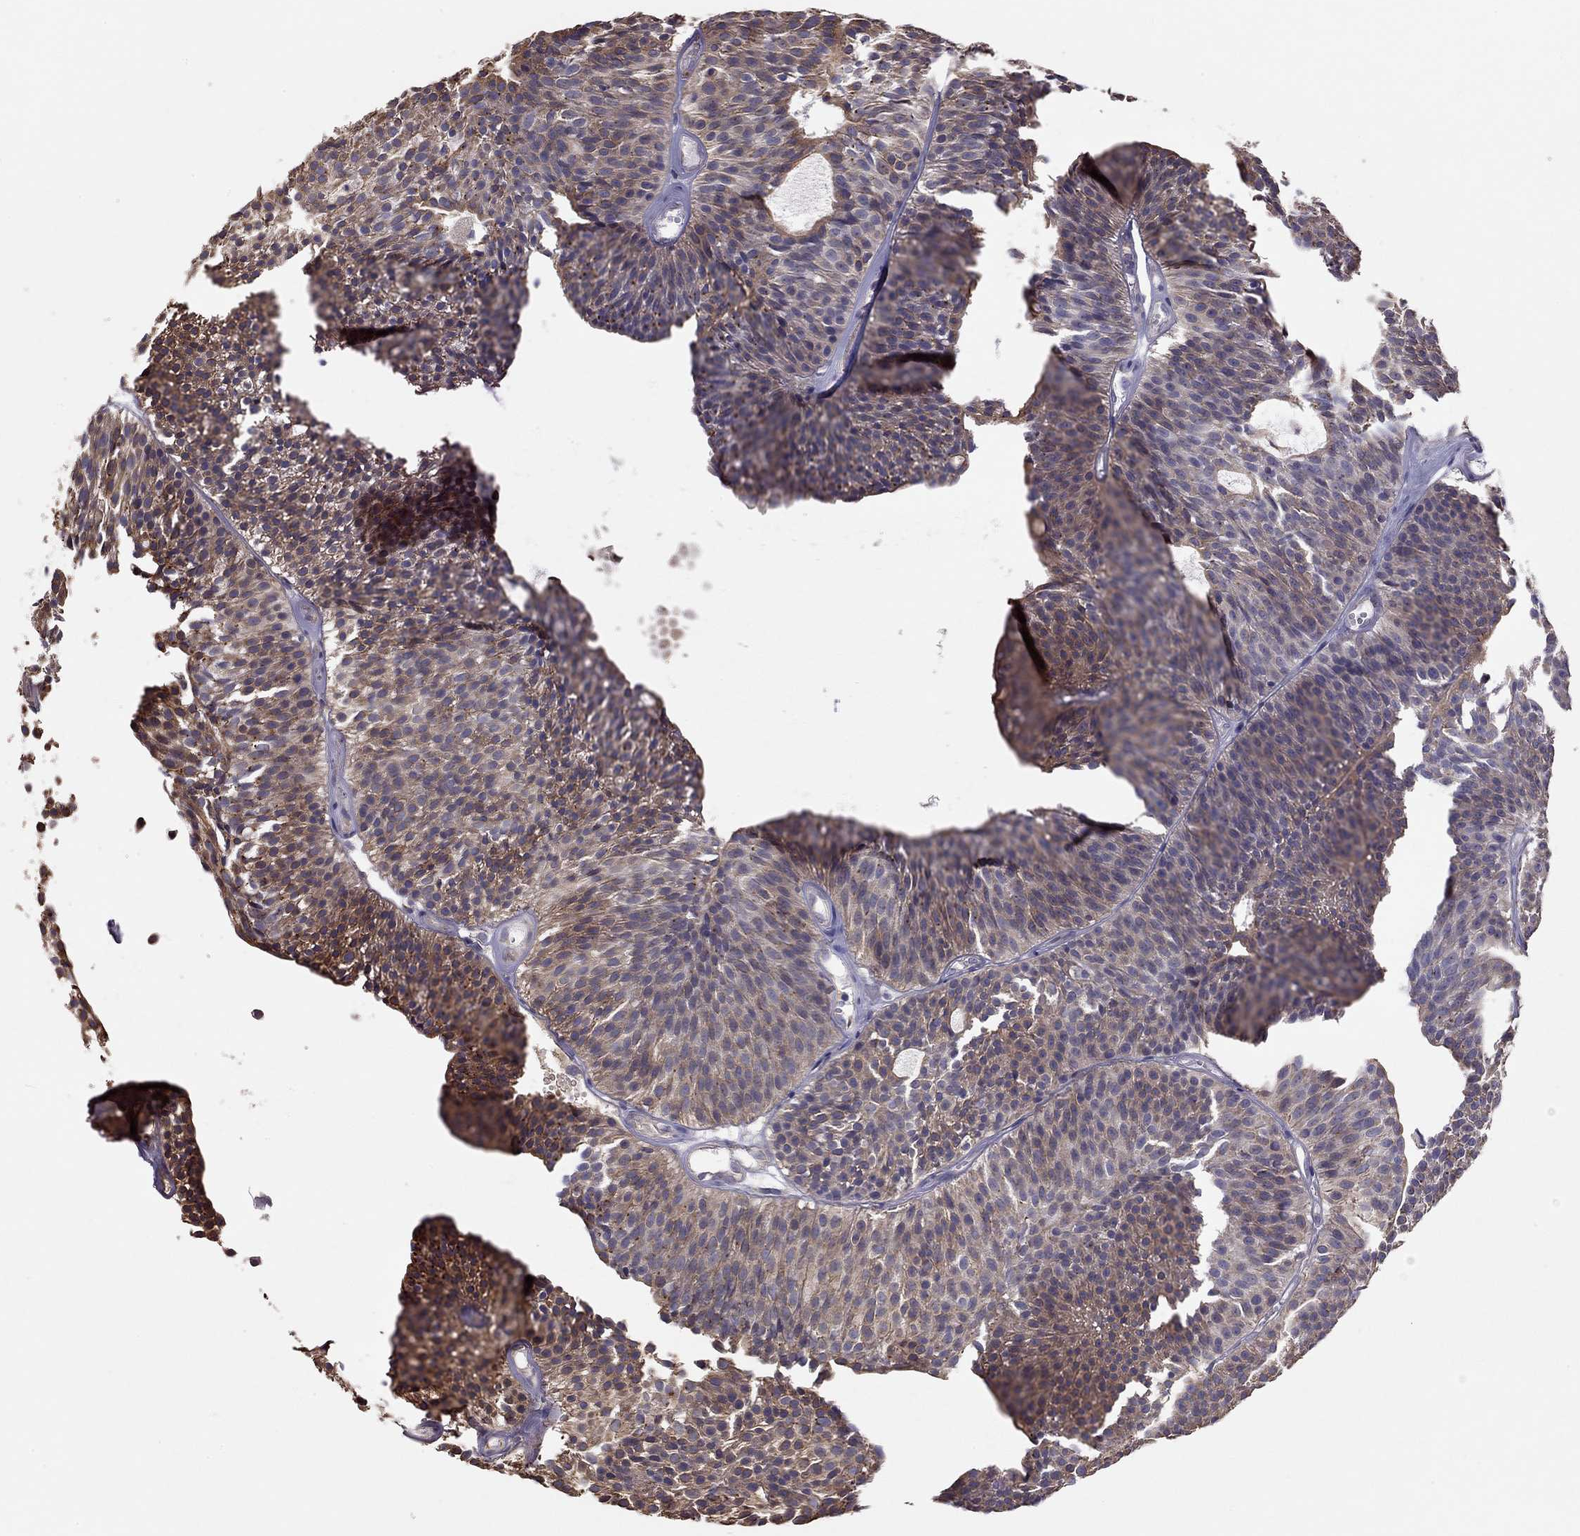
{"staining": {"intensity": "moderate", "quantity": "25%-75%", "location": "cytoplasmic/membranous"}, "tissue": "urothelial cancer", "cell_type": "Tumor cells", "image_type": "cancer", "snomed": [{"axis": "morphology", "description": "Urothelial carcinoma, Low grade"}, {"axis": "topography", "description": "Urinary bladder"}], "caption": "An immunohistochemistry (IHC) photomicrograph of neoplastic tissue is shown. Protein staining in brown highlights moderate cytoplasmic/membranous positivity in urothelial carcinoma (low-grade) within tumor cells.", "gene": "LRIT3", "patient": {"sex": "male", "age": 63}}